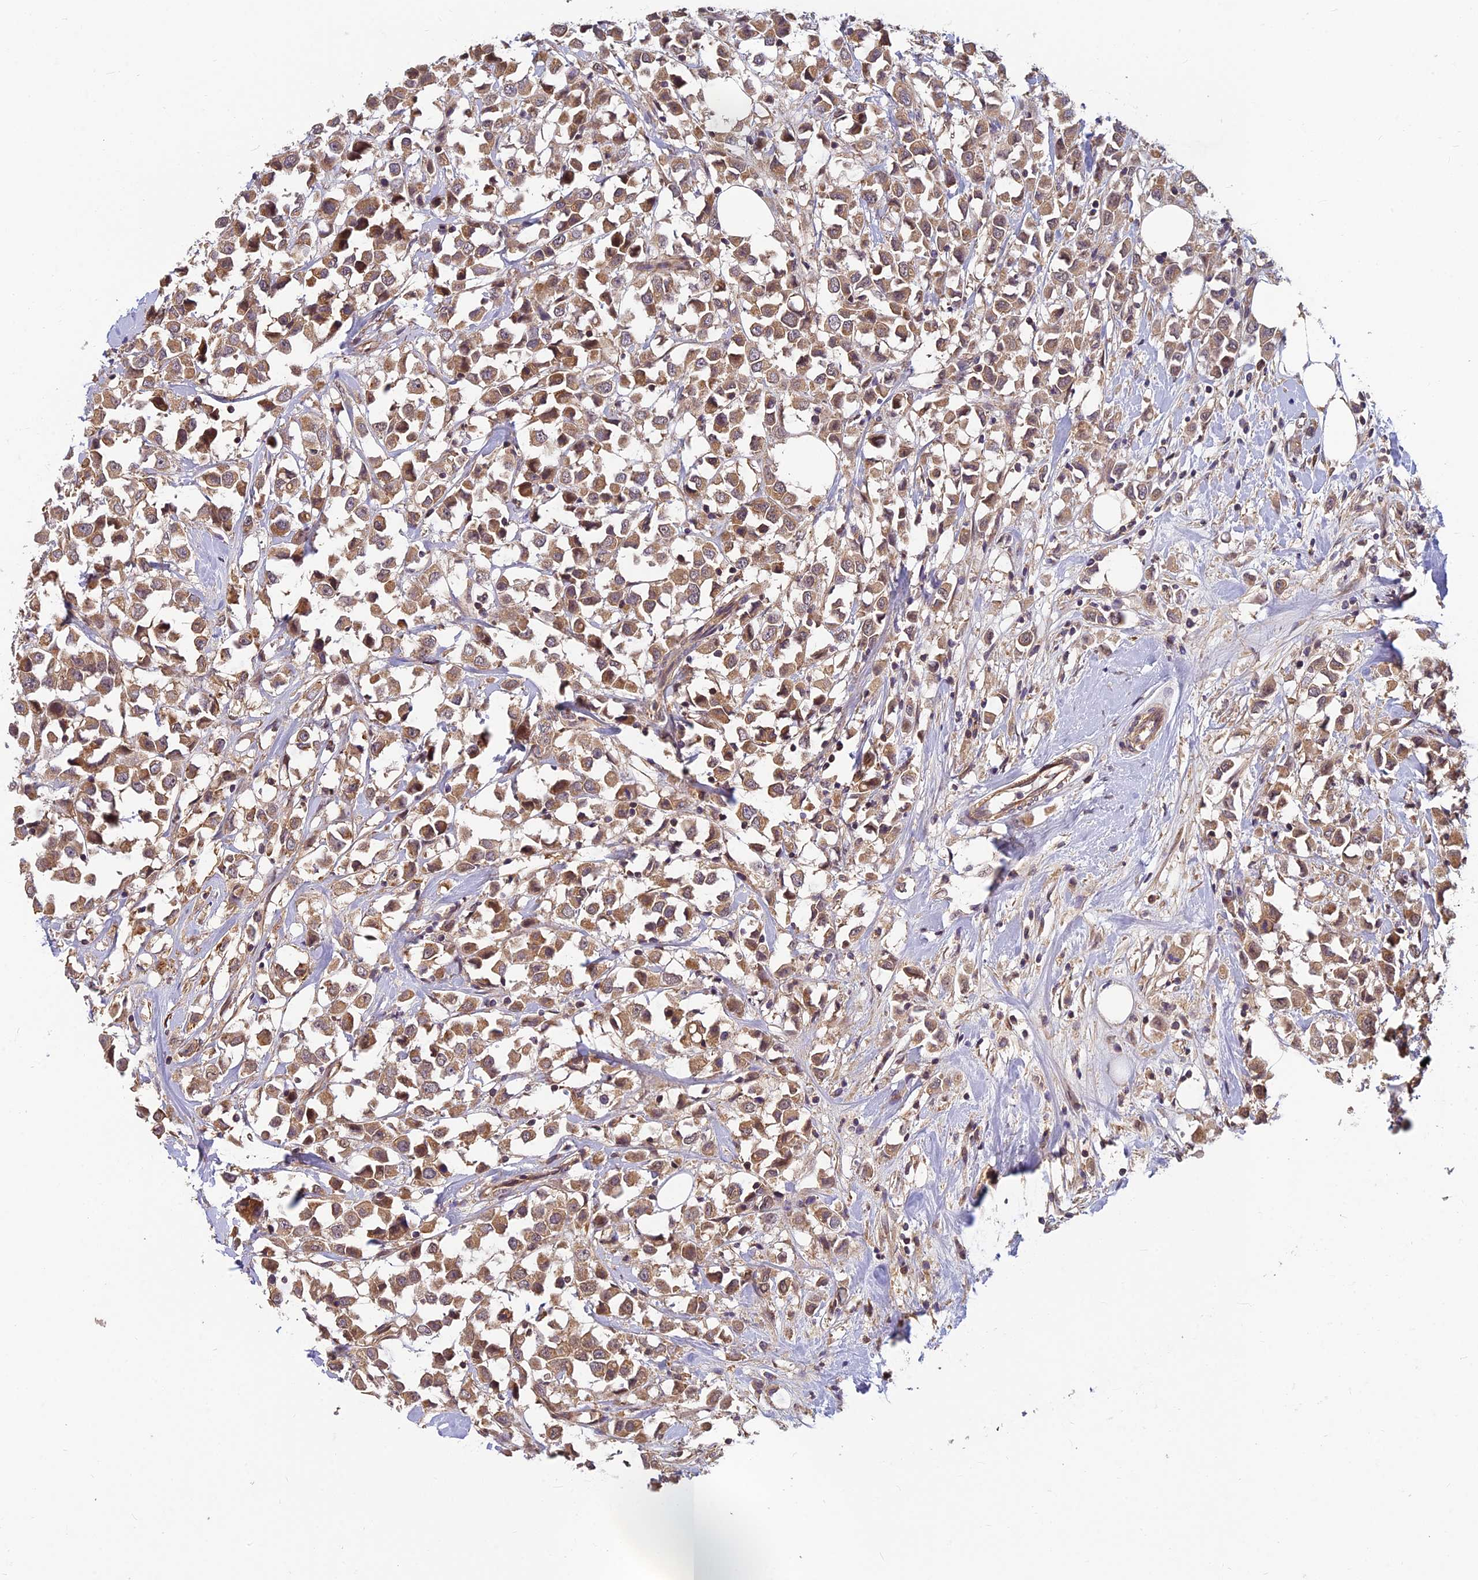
{"staining": {"intensity": "moderate", "quantity": ">75%", "location": "cytoplasmic/membranous"}, "tissue": "breast cancer", "cell_type": "Tumor cells", "image_type": "cancer", "snomed": [{"axis": "morphology", "description": "Duct carcinoma"}, {"axis": "topography", "description": "Breast"}], "caption": "A brown stain highlights moderate cytoplasmic/membranous positivity of a protein in human breast cancer tumor cells.", "gene": "PIKFYVE", "patient": {"sex": "female", "age": 61}}